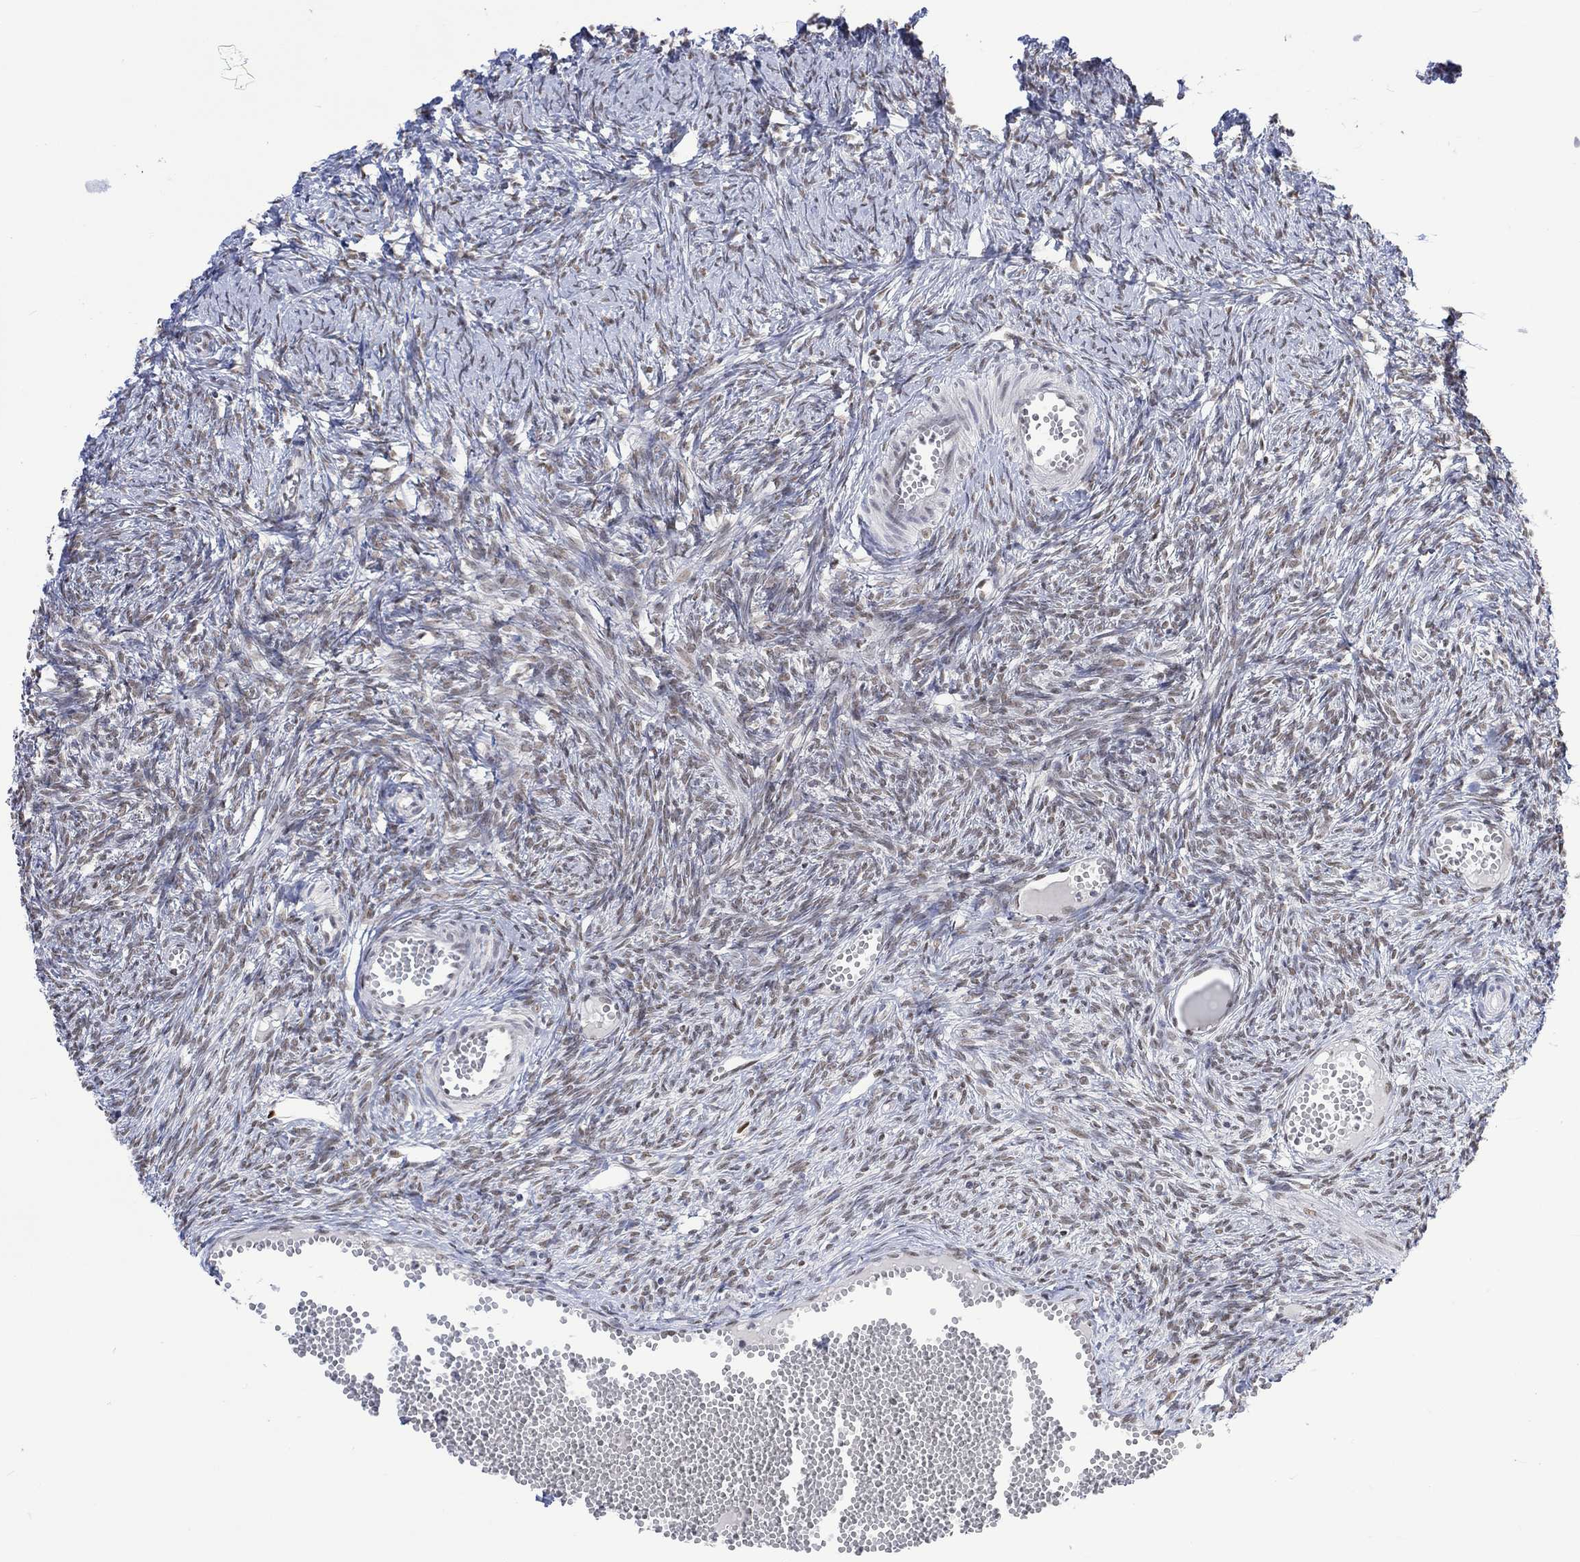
{"staining": {"intensity": "moderate", "quantity": "25%-75%", "location": "nuclear"}, "tissue": "ovary", "cell_type": "Follicle cells", "image_type": "normal", "snomed": [{"axis": "morphology", "description": "Normal tissue, NOS"}, {"axis": "topography", "description": "Ovary"}], "caption": "Immunohistochemical staining of benign ovary reveals 25%-75% levels of moderate nuclear protein positivity in approximately 25%-75% of follicle cells.", "gene": "RAD54L2", "patient": {"sex": "female", "age": 43}}